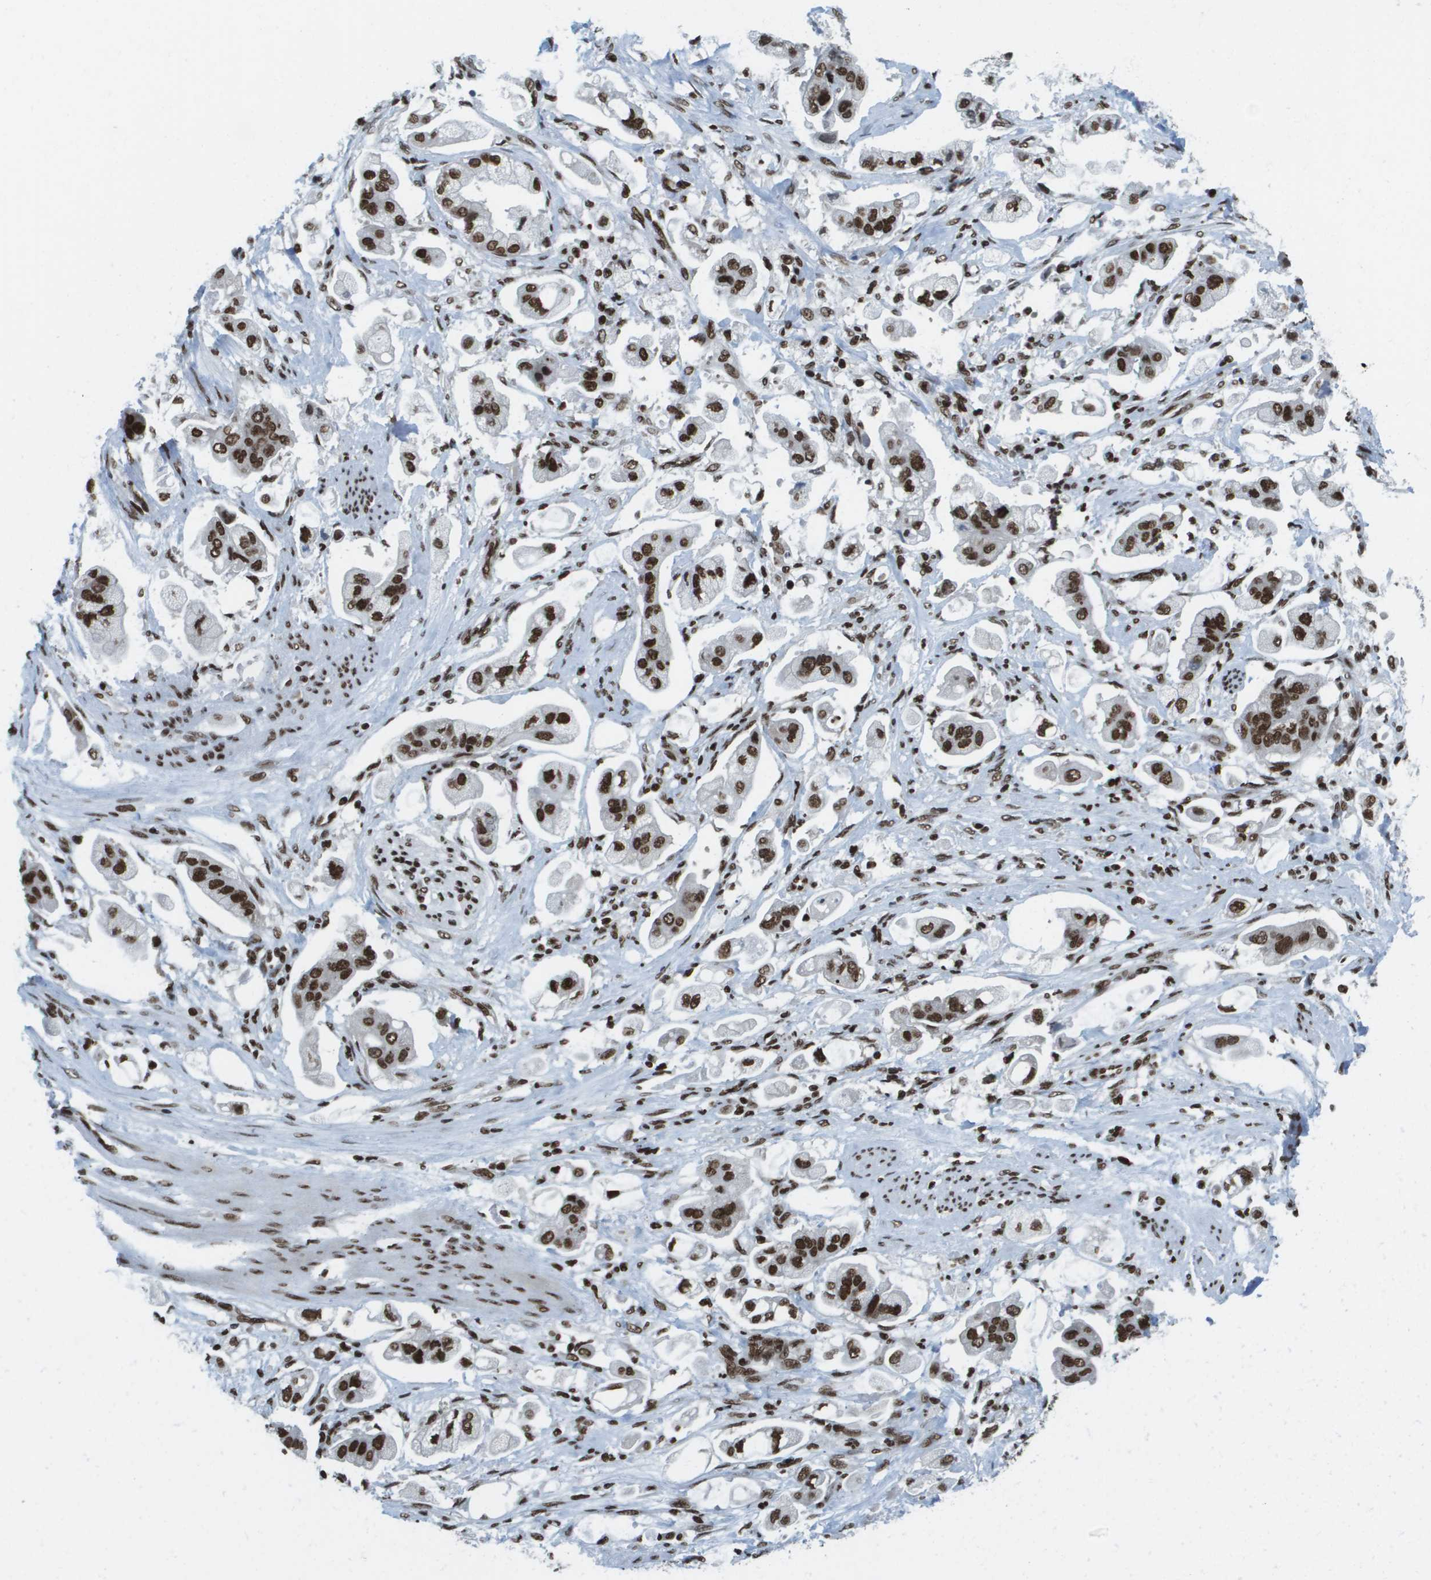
{"staining": {"intensity": "strong", "quantity": ">75%", "location": "nuclear"}, "tissue": "stomach cancer", "cell_type": "Tumor cells", "image_type": "cancer", "snomed": [{"axis": "morphology", "description": "Adenocarcinoma, NOS"}, {"axis": "topography", "description": "Stomach"}], "caption": "A histopathology image of stomach cancer (adenocarcinoma) stained for a protein reveals strong nuclear brown staining in tumor cells. (IHC, brightfield microscopy, high magnification).", "gene": "GLYR1", "patient": {"sex": "male", "age": 62}}